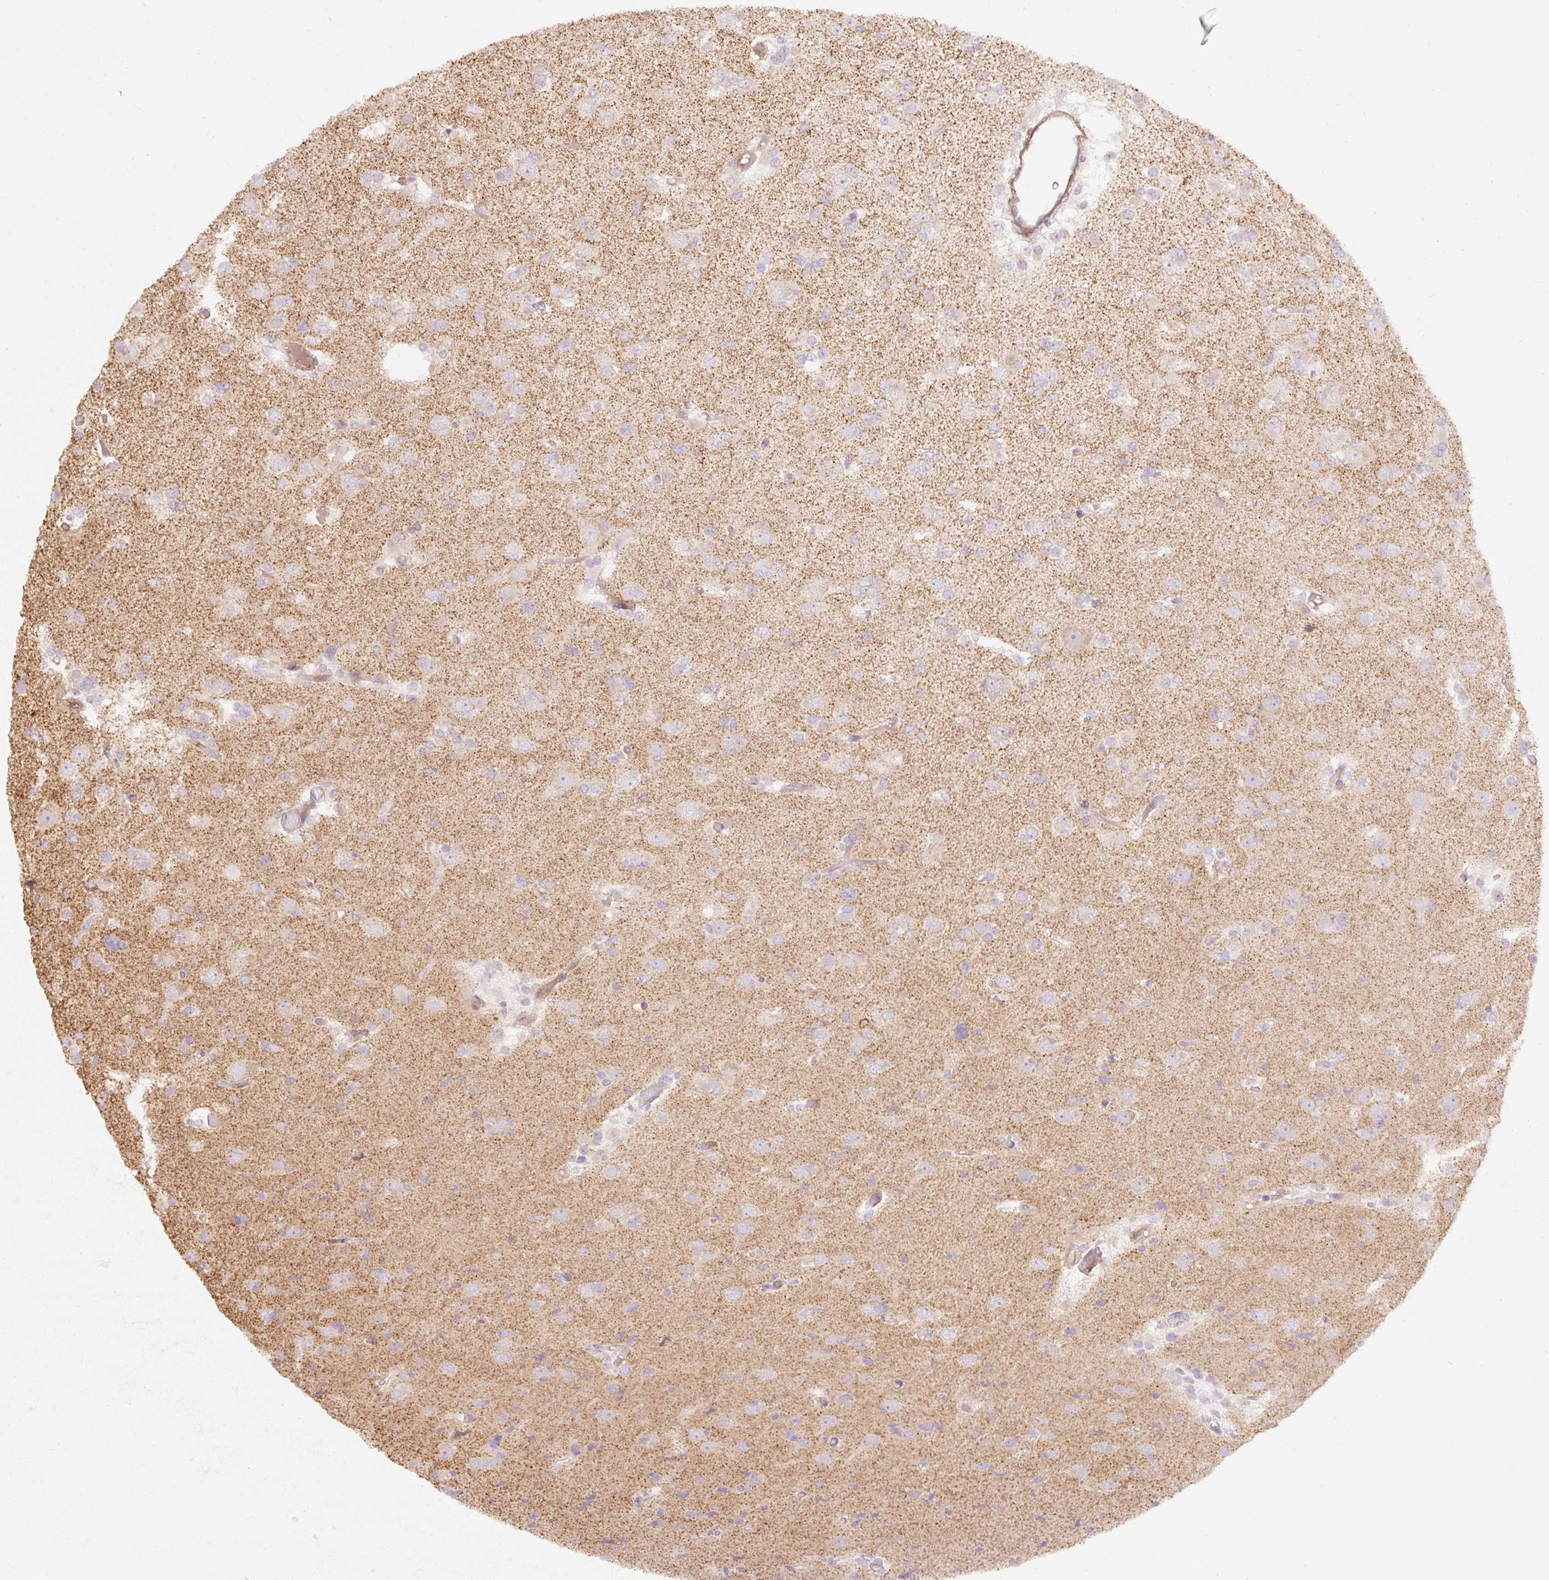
{"staining": {"intensity": "negative", "quantity": "none", "location": "none"}, "tissue": "glioma", "cell_type": "Tumor cells", "image_type": "cancer", "snomed": [{"axis": "morphology", "description": "Glioma, malignant, Low grade"}, {"axis": "topography", "description": "Brain"}], "caption": "This photomicrograph is of low-grade glioma (malignant) stained with immunohistochemistry (IHC) to label a protein in brown with the nuclei are counter-stained blue. There is no staining in tumor cells.", "gene": "EMC10", "patient": {"sex": "female", "age": 22}}